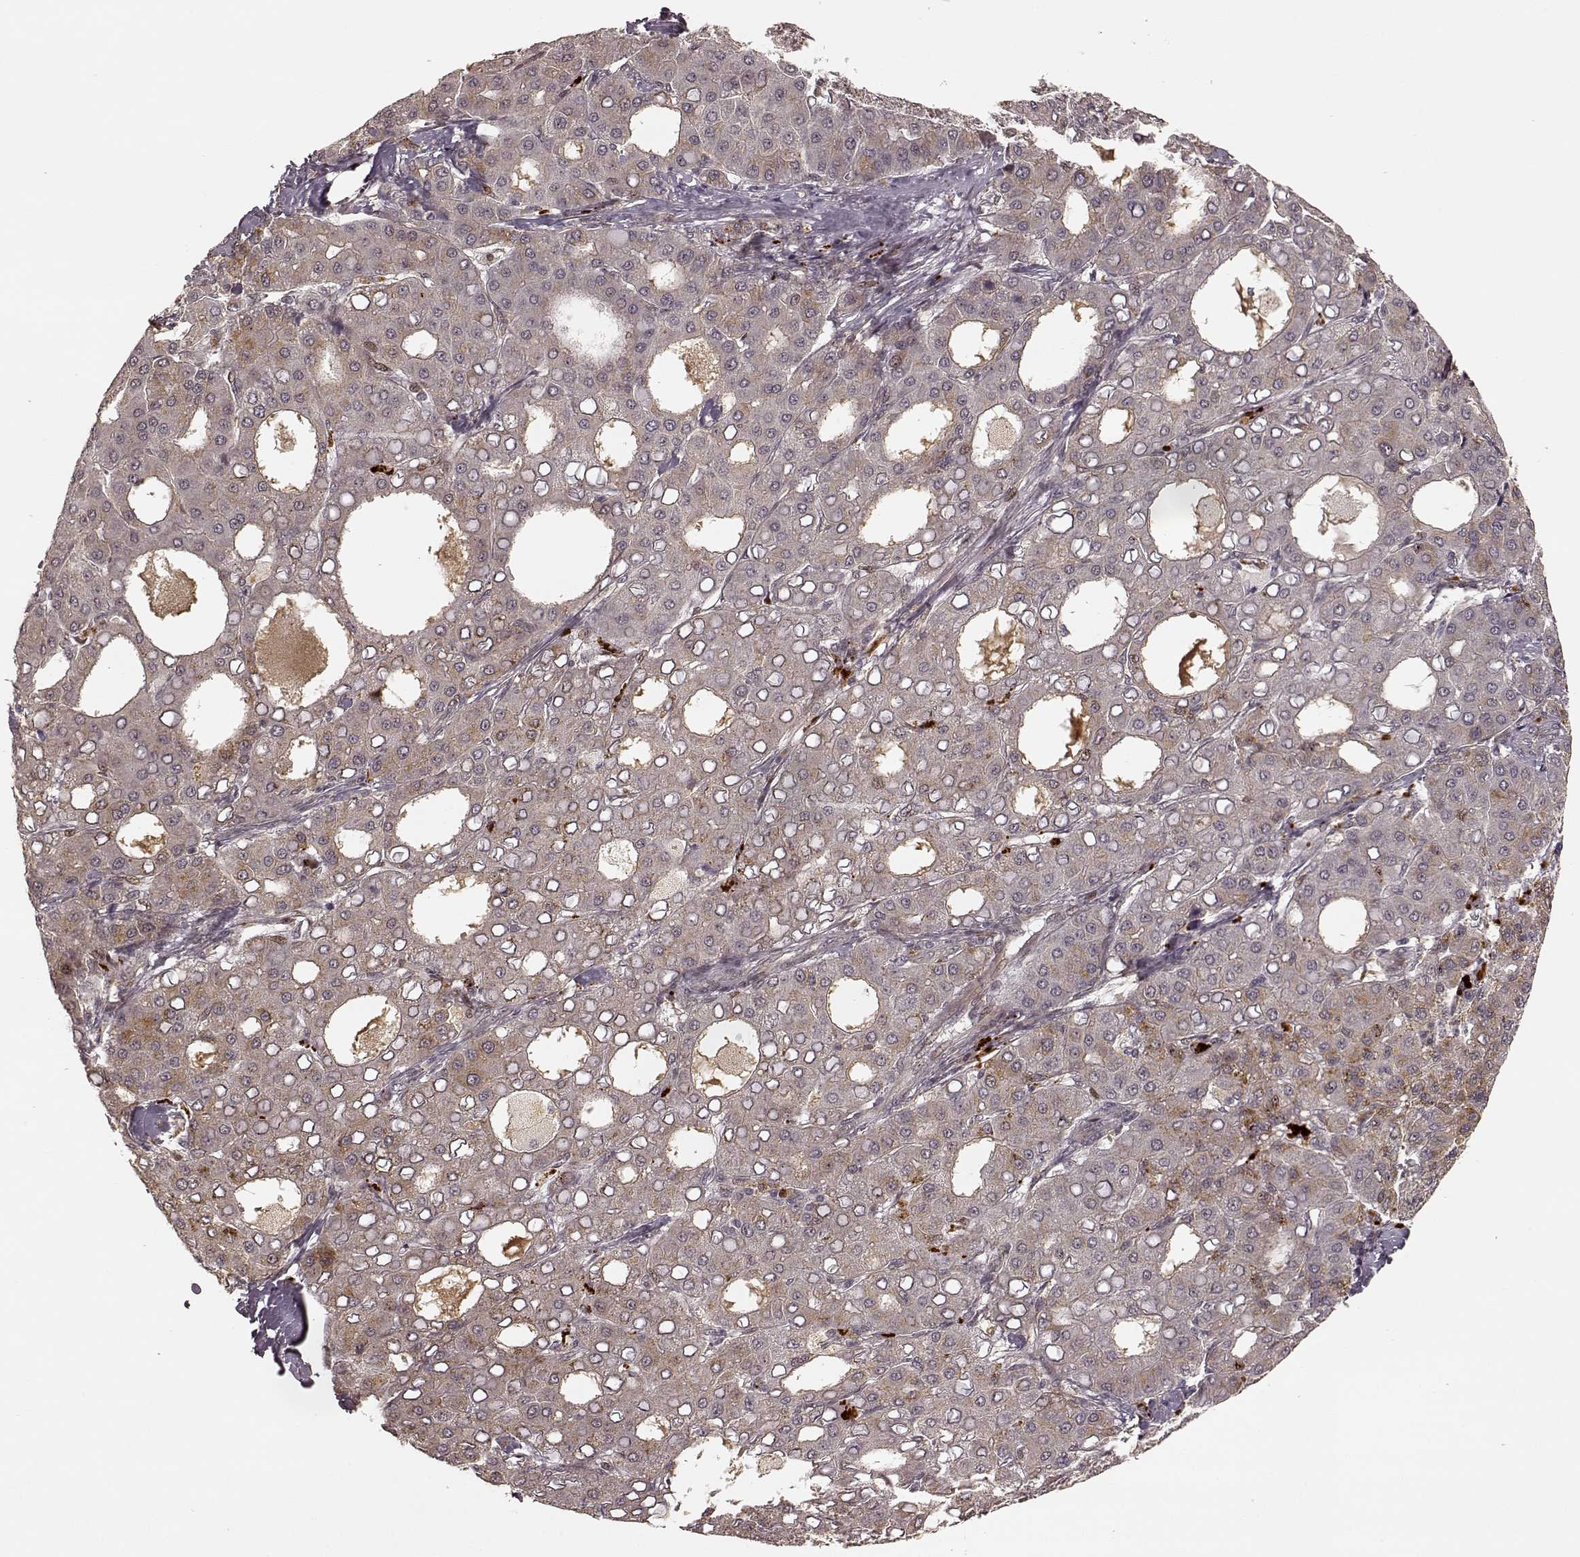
{"staining": {"intensity": "weak", "quantity": "25%-75%", "location": "cytoplasmic/membranous"}, "tissue": "liver cancer", "cell_type": "Tumor cells", "image_type": "cancer", "snomed": [{"axis": "morphology", "description": "Carcinoma, Hepatocellular, NOS"}, {"axis": "topography", "description": "Liver"}], "caption": "An image of liver cancer (hepatocellular carcinoma) stained for a protein reveals weak cytoplasmic/membranous brown staining in tumor cells.", "gene": "SLC12A9", "patient": {"sex": "male", "age": 65}}